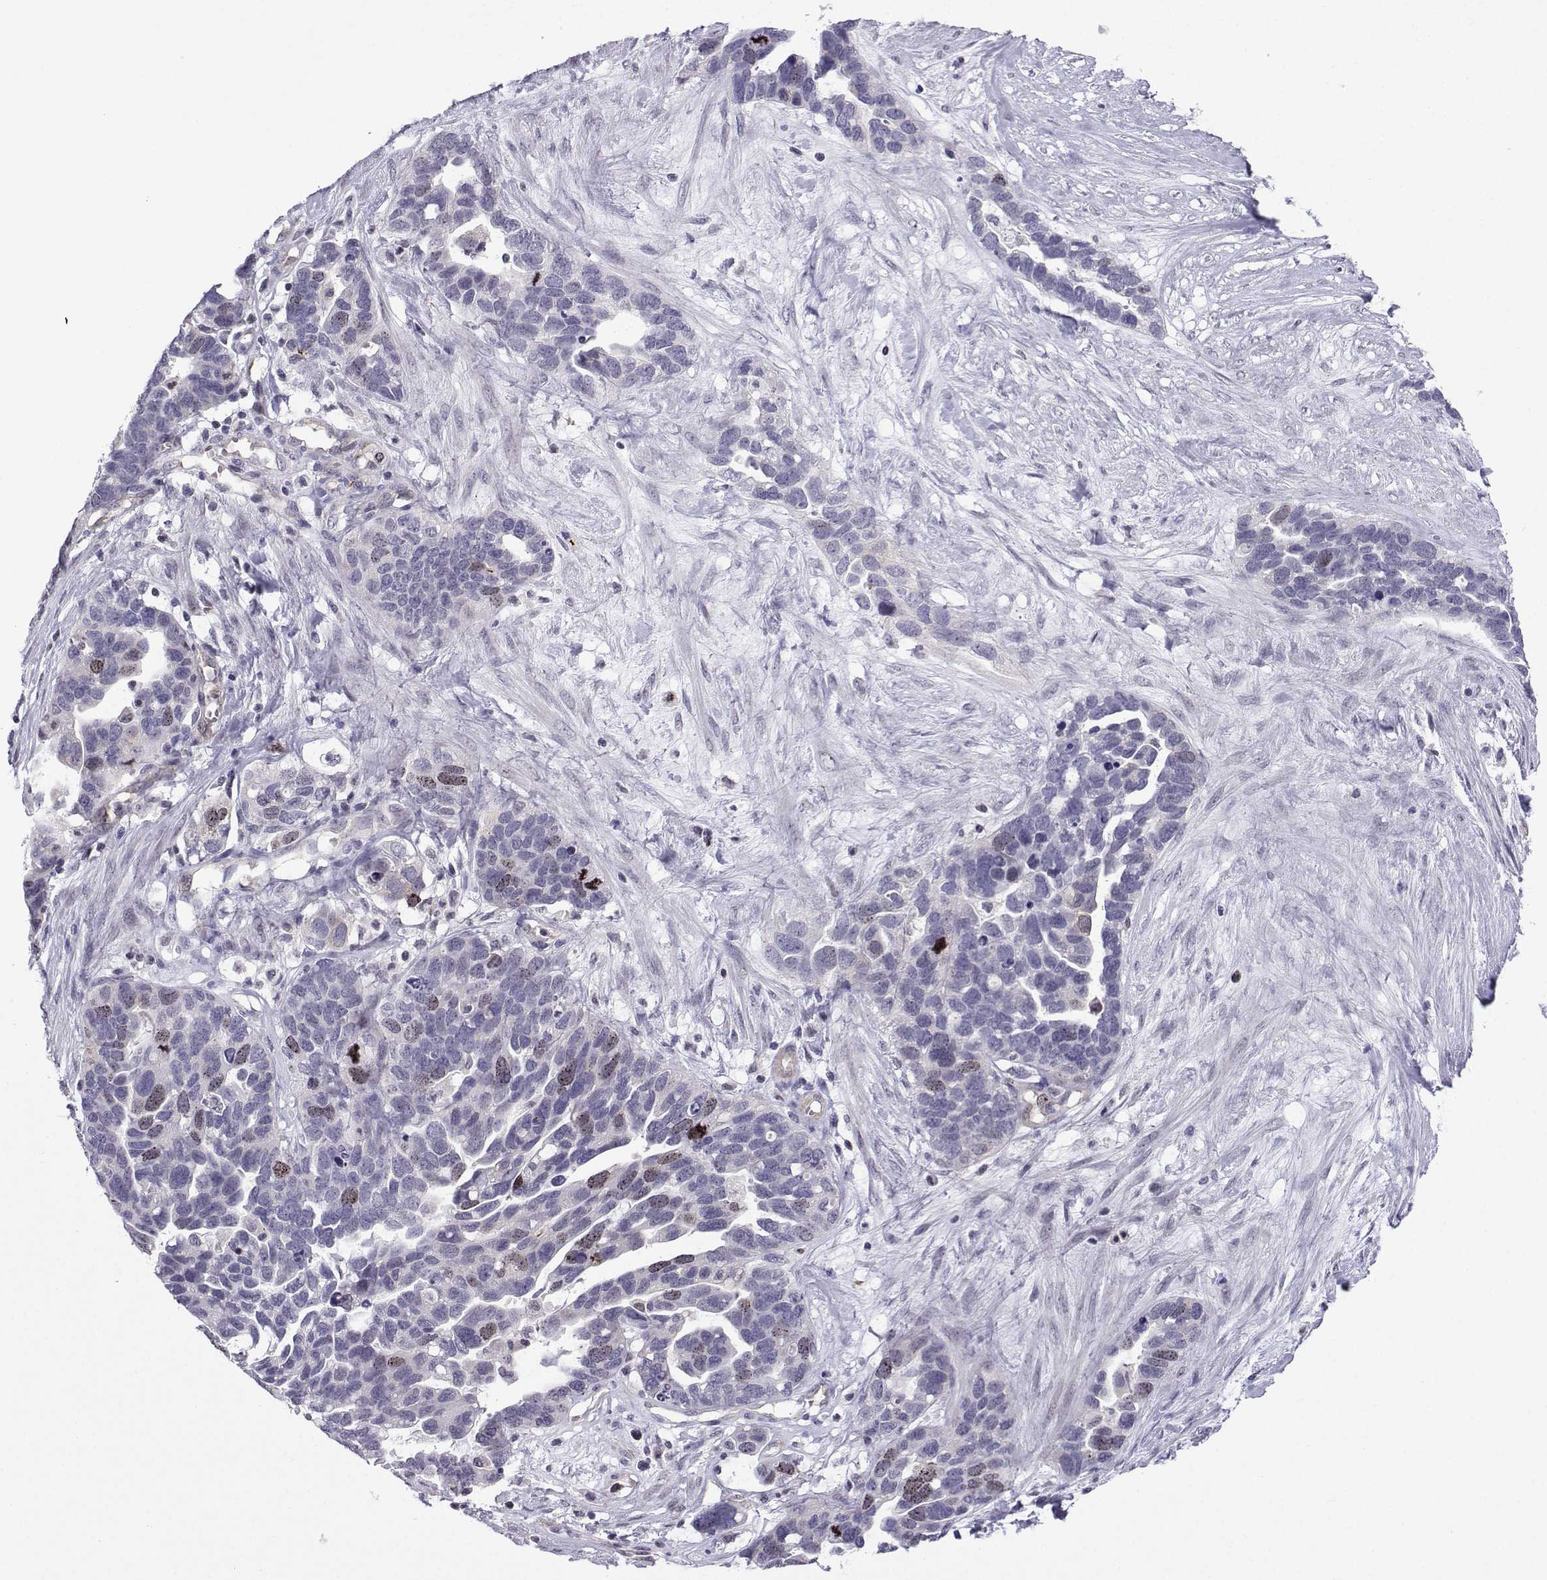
{"staining": {"intensity": "moderate", "quantity": "<25%", "location": "nuclear"}, "tissue": "ovarian cancer", "cell_type": "Tumor cells", "image_type": "cancer", "snomed": [{"axis": "morphology", "description": "Cystadenocarcinoma, serous, NOS"}, {"axis": "topography", "description": "Ovary"}], "caption": "Moderate nuclear positivity is identified in approximately <25% of tumor cells in ovarian cancer (serous cystadenocarcinoma).", "gene": "INCENP", "patient": {"sex": "female", "age": 54}}